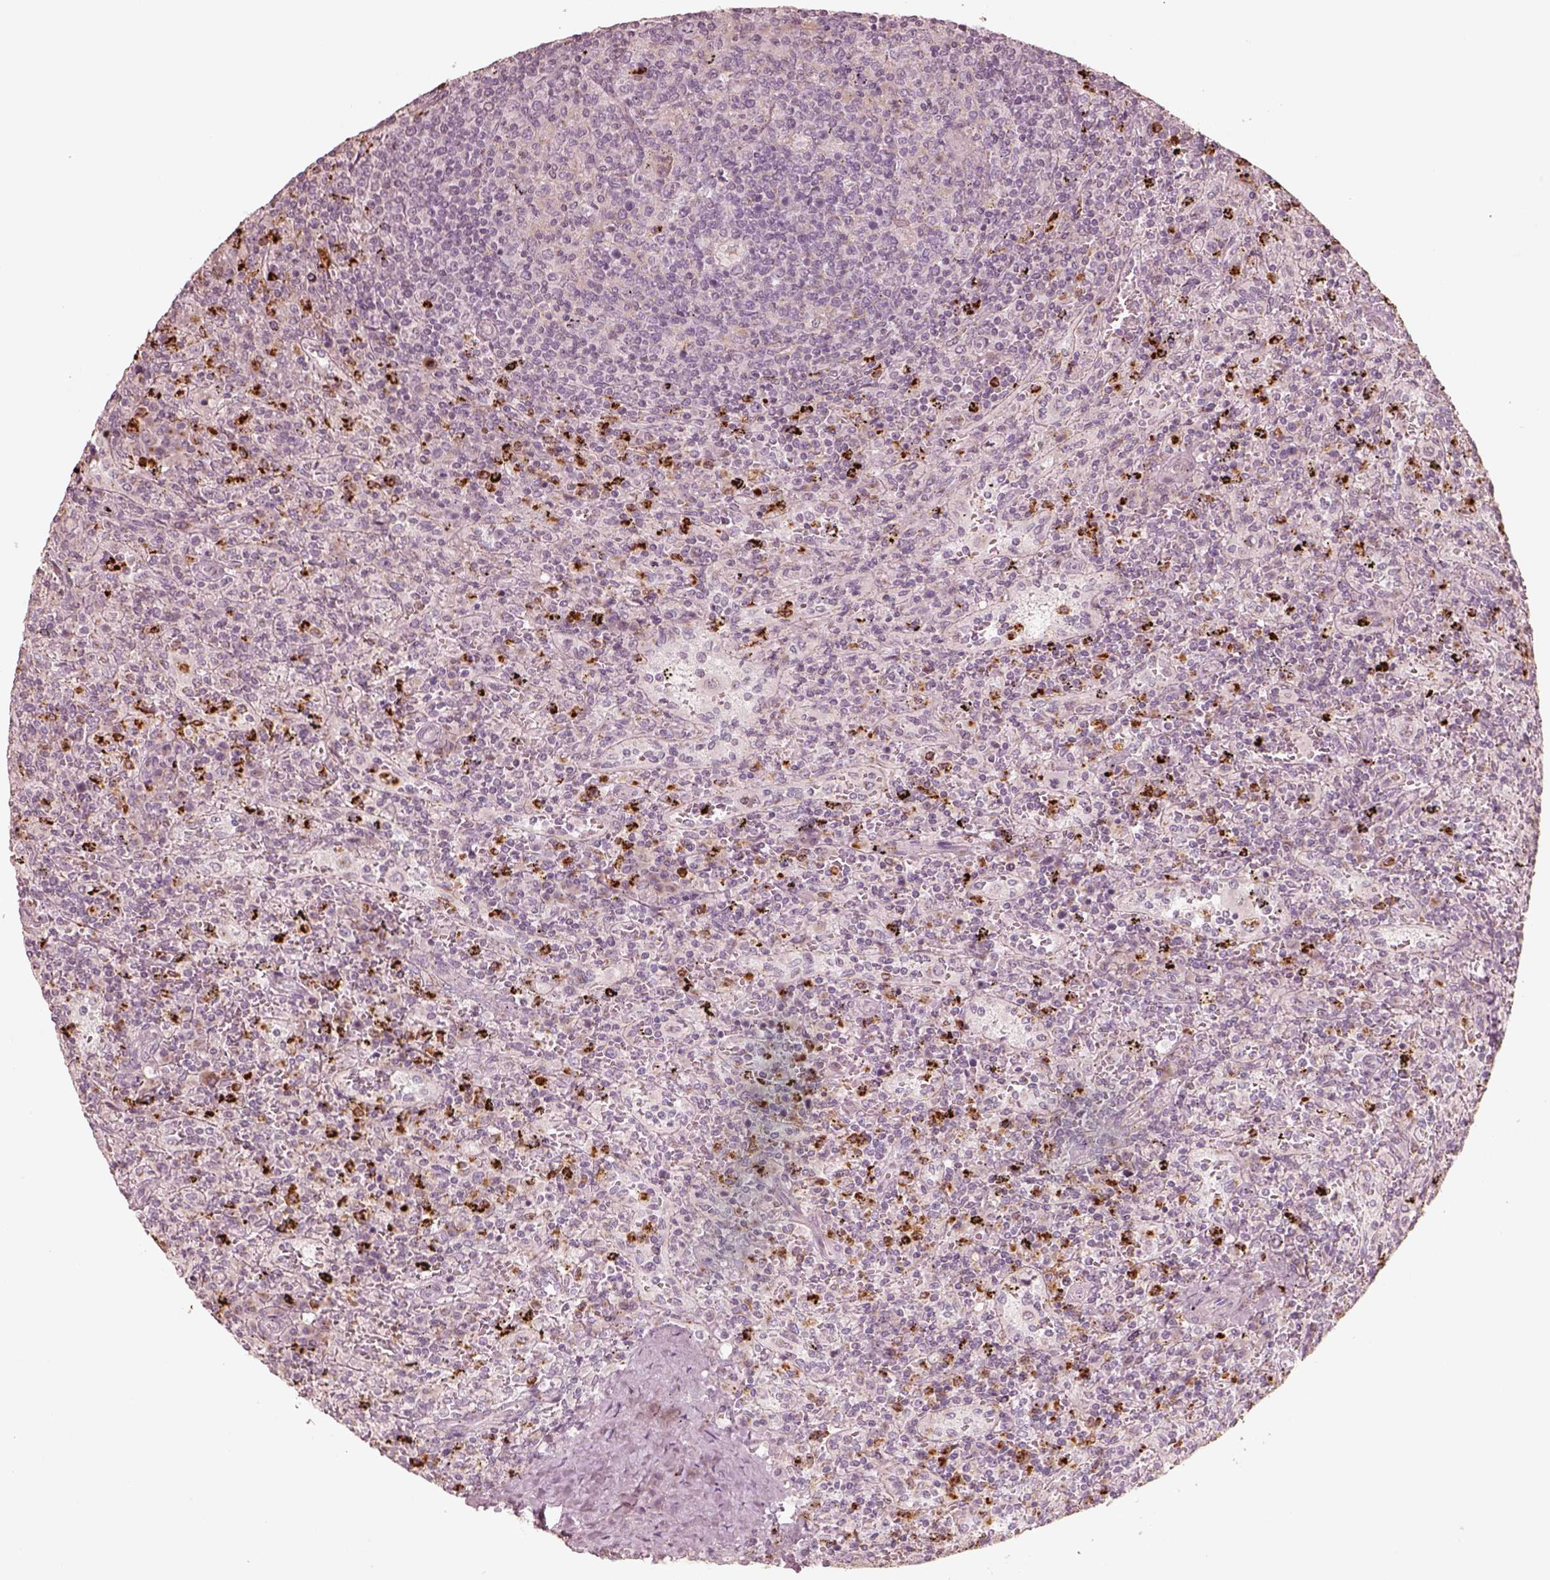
{"staining": {"intensity": "negative", "quantity": "none", "location": "none"}, "tissue": "lymphoma", "cell_type": "Tumor cells", "image_type": "cancer", "snomed": [{"axis": "morphology", "description": "Malignant lymphoma, non-Hodgkin's type, Low grade"}, {"axis": "topography", "description": "Spleen"}], "caption": "This image is of lymphoma stained with immunohistochemistry (IHC) to label a protein in brown with the nuclei are counter-stained blue. There is no staining in tumor cells. (DAB (3,3'-diaminobenzidine) IHC visualized using brightfield microscopy, high magnification).", "gene": "ABCA7", "patient": {"sex": "male", "age": 62}}